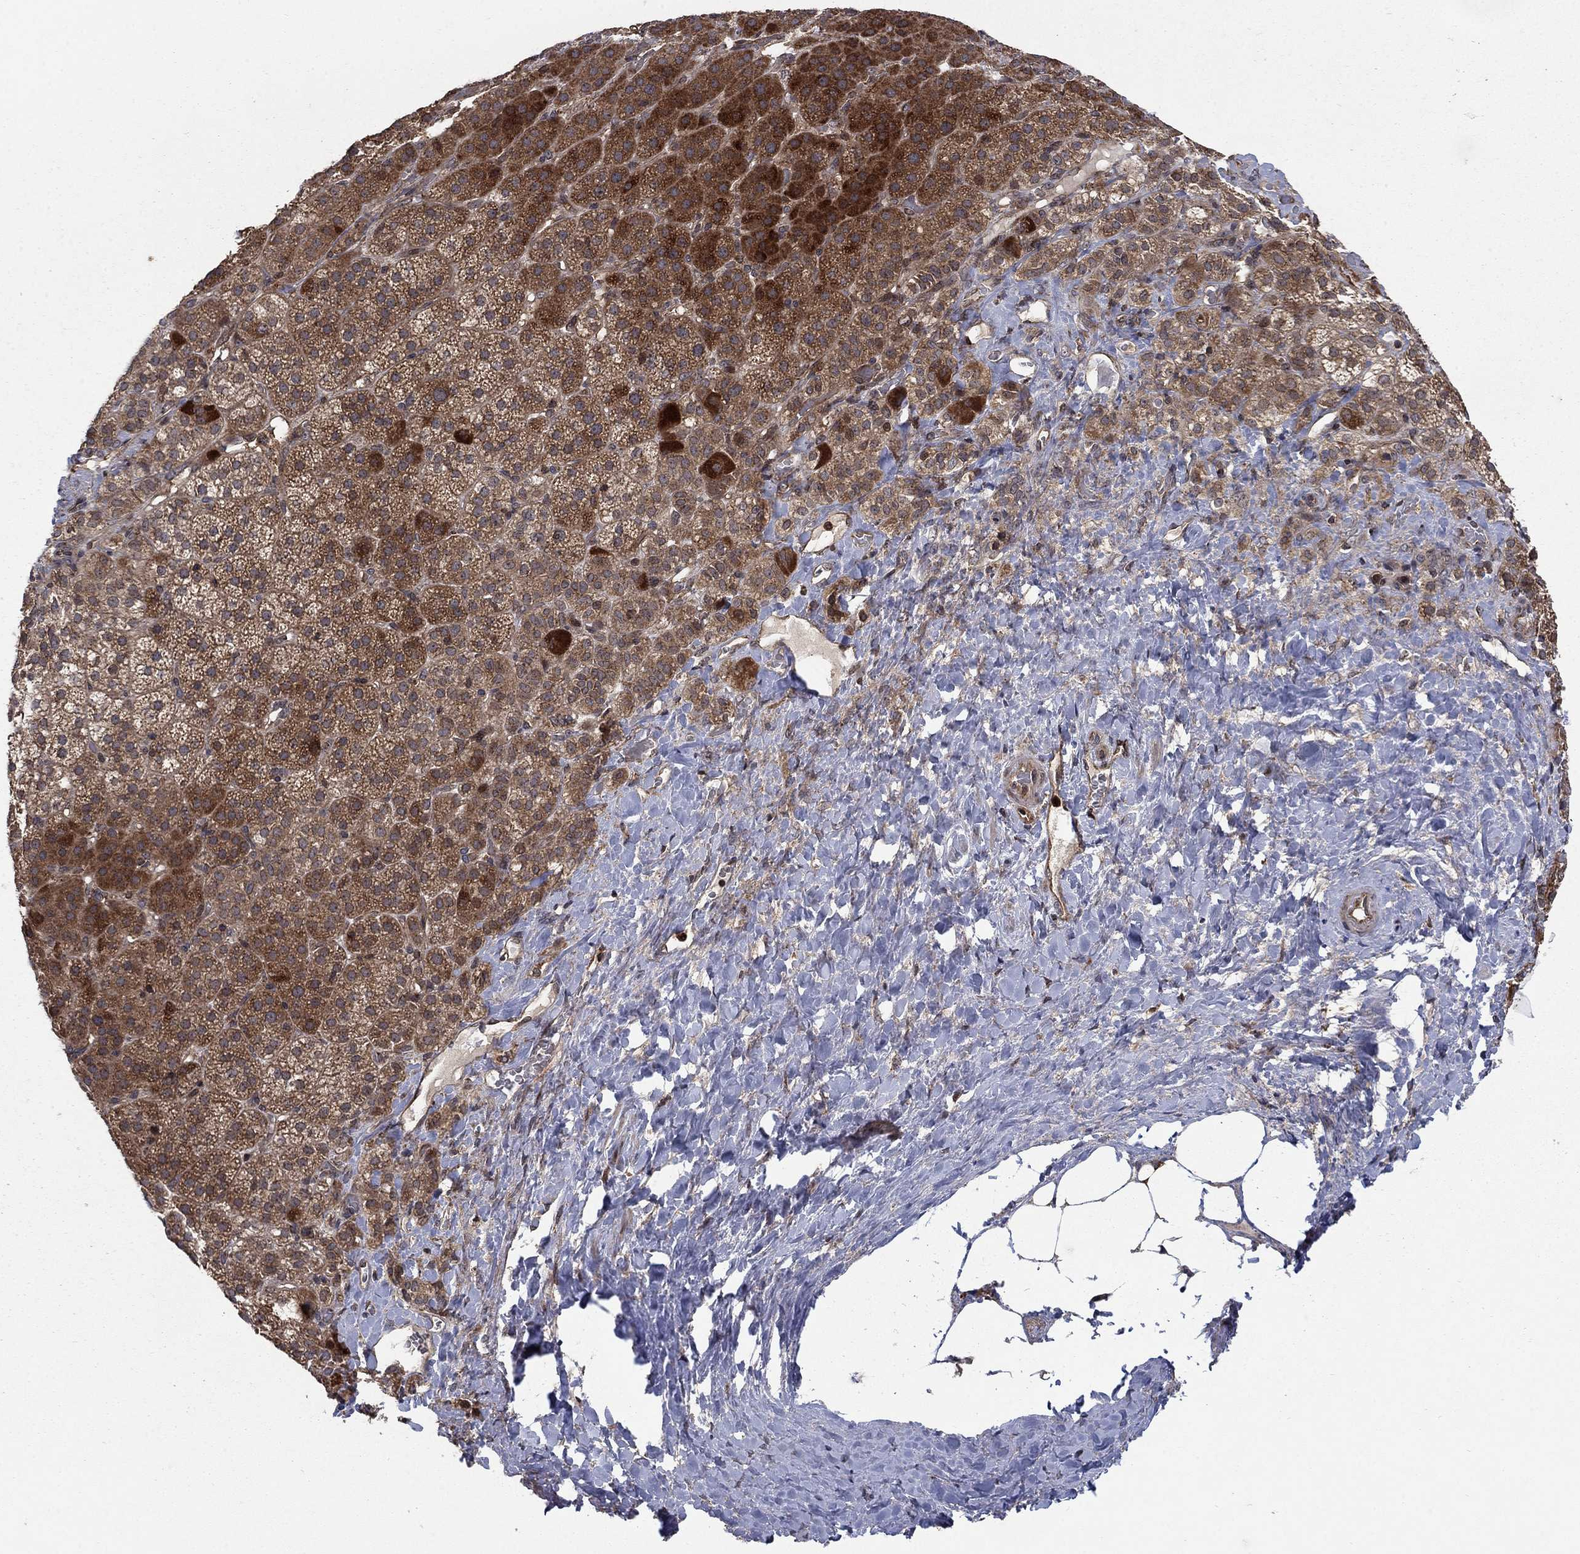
{"staining": {"intensity": "moderate", "quantity": ">75%", "location": "cytoplasmic/membranous"}, "tissue": "adrenal gland", "cell_type": "Glandular cells", "image_type": "normal", "snomed": [{"axis": "morphology", "description": "Normal tissue, NOS"}, {"axis": "topography", "description": "Adrenal gland"}], "caption": "Immunohistochemical staining of benign human adrenal gland shows medium levels of moderate cytoplasmic/membranous positivity in approximately >75% of glandular cells. Using DAB (brown) and hematoxylin (blue) stains, captured at high magnification using brightfield microscopy.", "gene": "IFI35", "patient": {"sex": "male", "age": 57}}